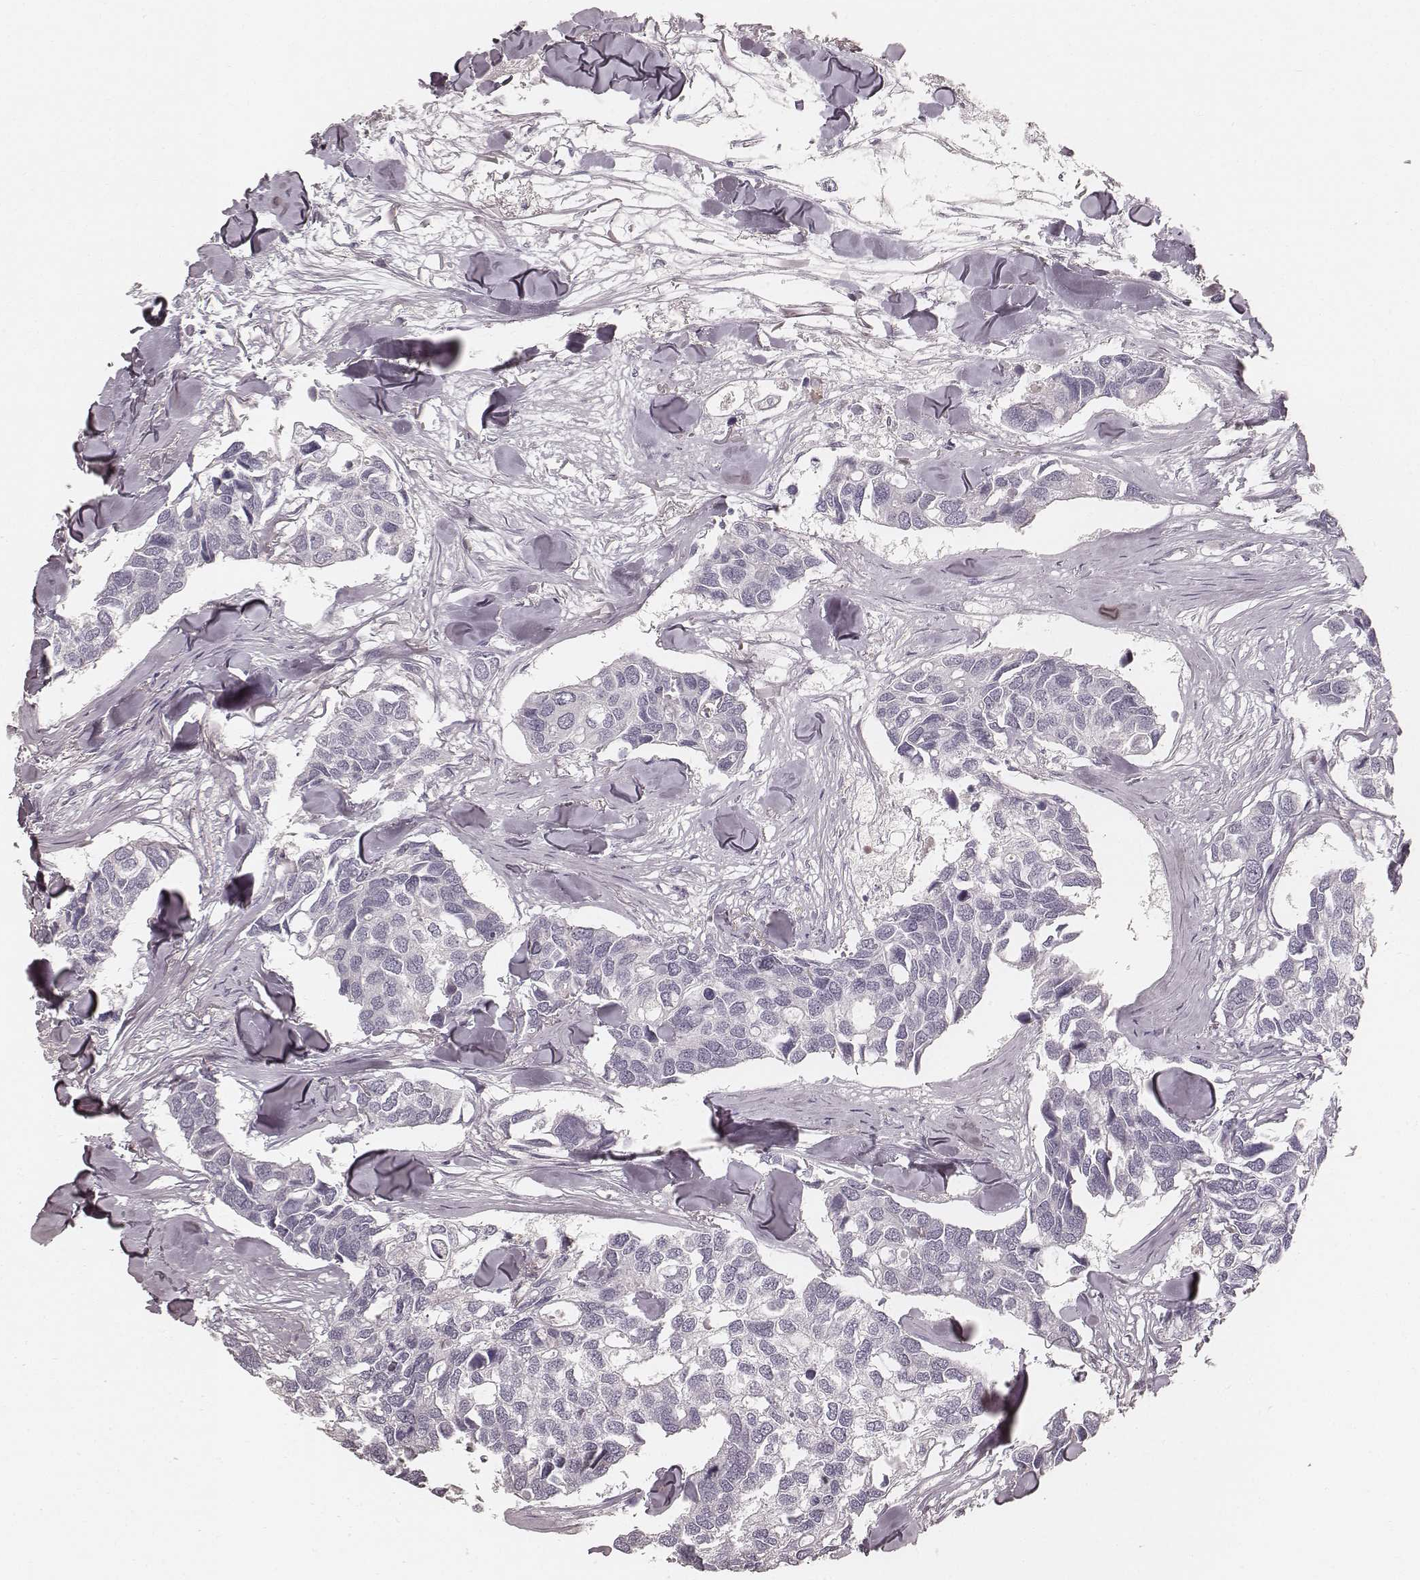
{"staining": {"intensity": "negative", "quantity": "none", "location": "none"}, "tissue": "breast cancer", "cell_type": "Tumor cells", "image_type": "cancer", "snomed": [{"axis": "morphology", "description": "Duct carcinoma"}, {"axis": "topography", "description": "Breast"}], "caption": "DAB (3,3'-diaminobenzidine) immunohistochemical staining of breast cancer exhibits no significant staining in tumor cells.", "gene": "KRT26", "patient": {"sex": "female", "age": 83}}